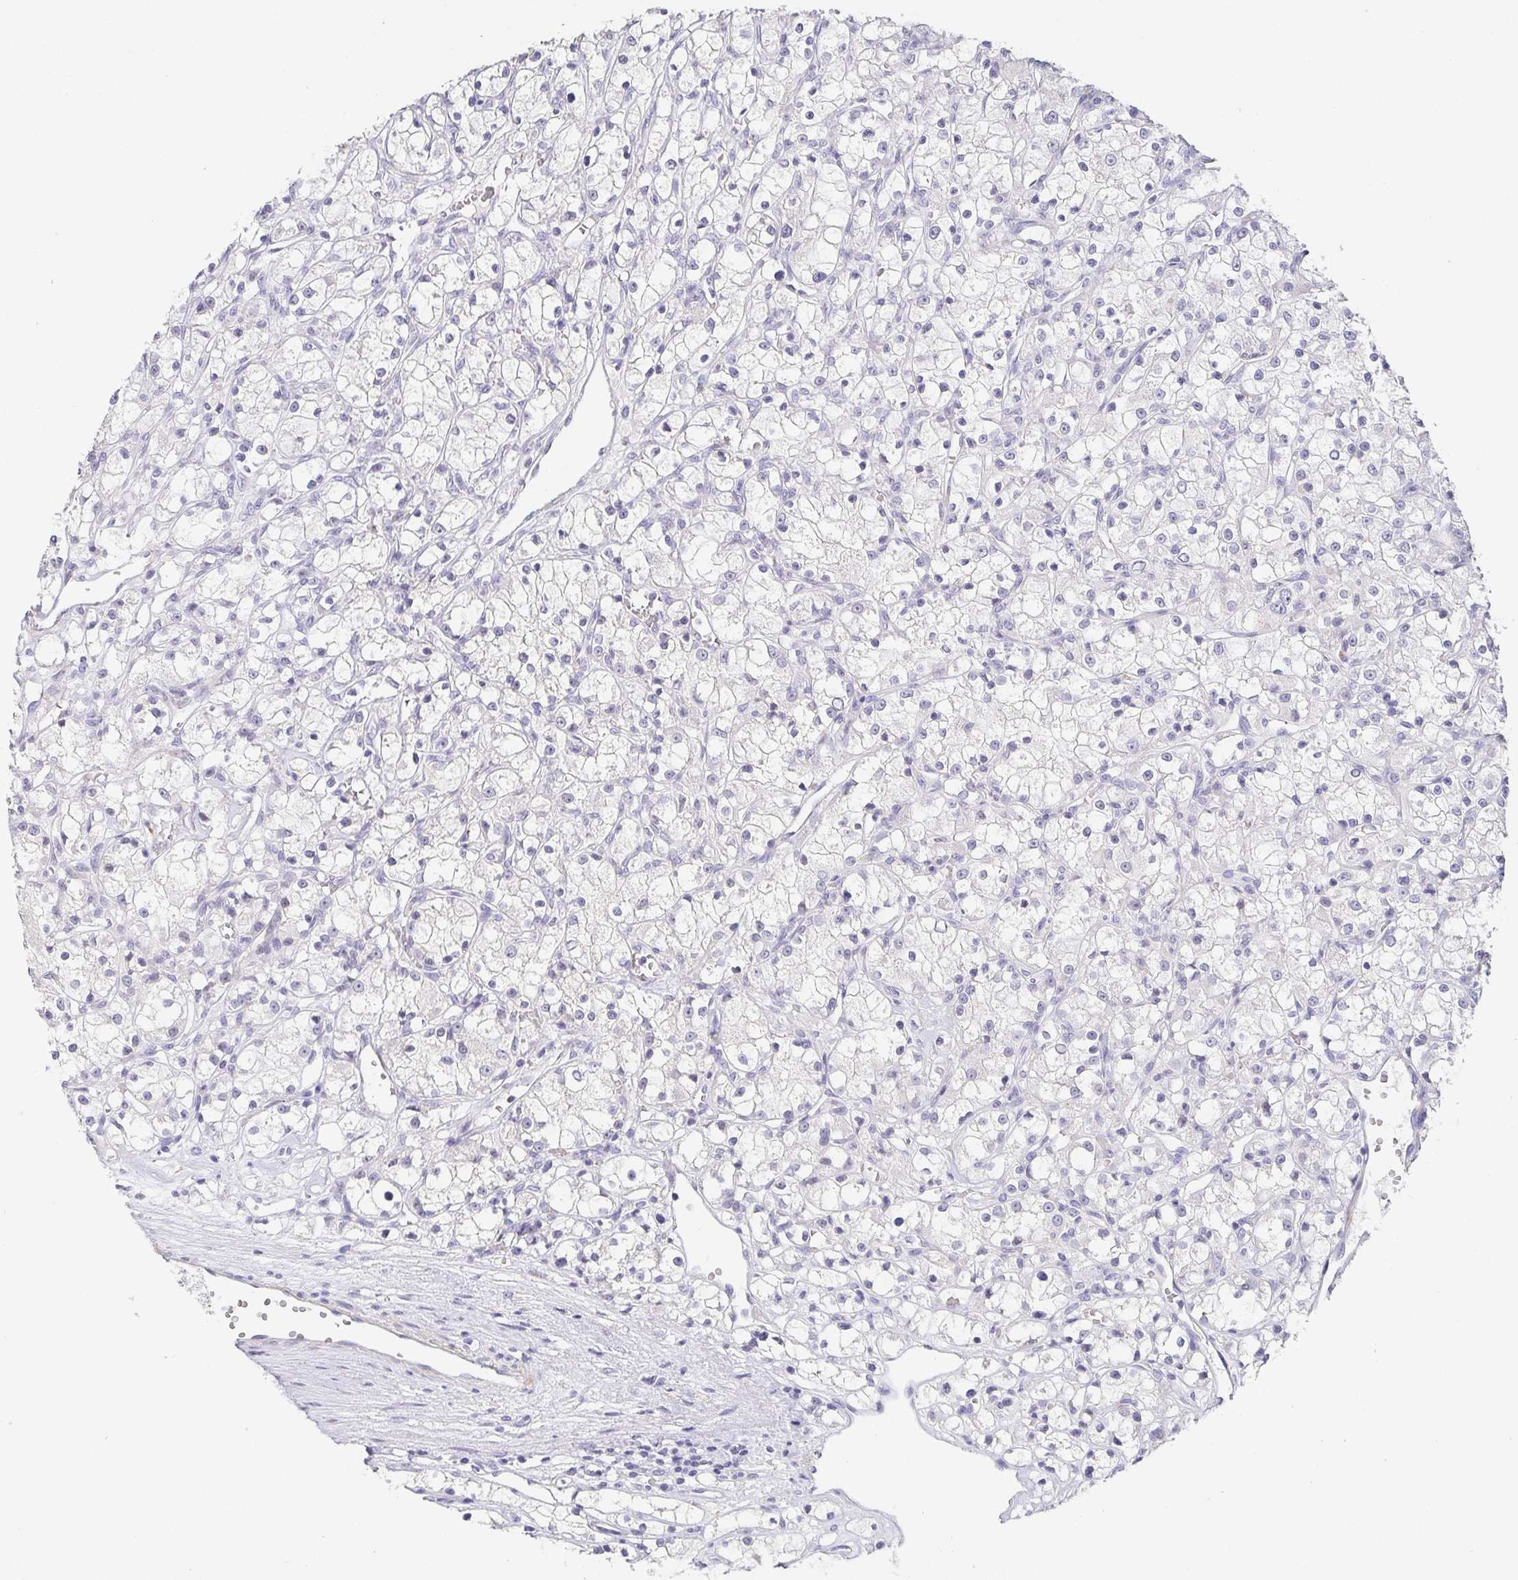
{"staining": {"intensity": "negative", "quantity": "none", "location": "none"}, "tissue": "renal cancer", "cell_type": "Tumor cells", "image_type": "cancer", "snomed": [{"axis": "morphology", "description": "Adenocarcinoma, NOS"}, {"axis": "topography", "description": "Kidney"}], "caption": "IHC image of neoplastic tissue: renal adenocarcinoma stained with DAB exhibits no significant protein staining in tumor cells. (DAB (3,3'-diaminobenzidine) immunohistochemistry with hematoxylin counter stain).", "gene": "PDX1", "patient": {"sex": "female", "age": 59}}